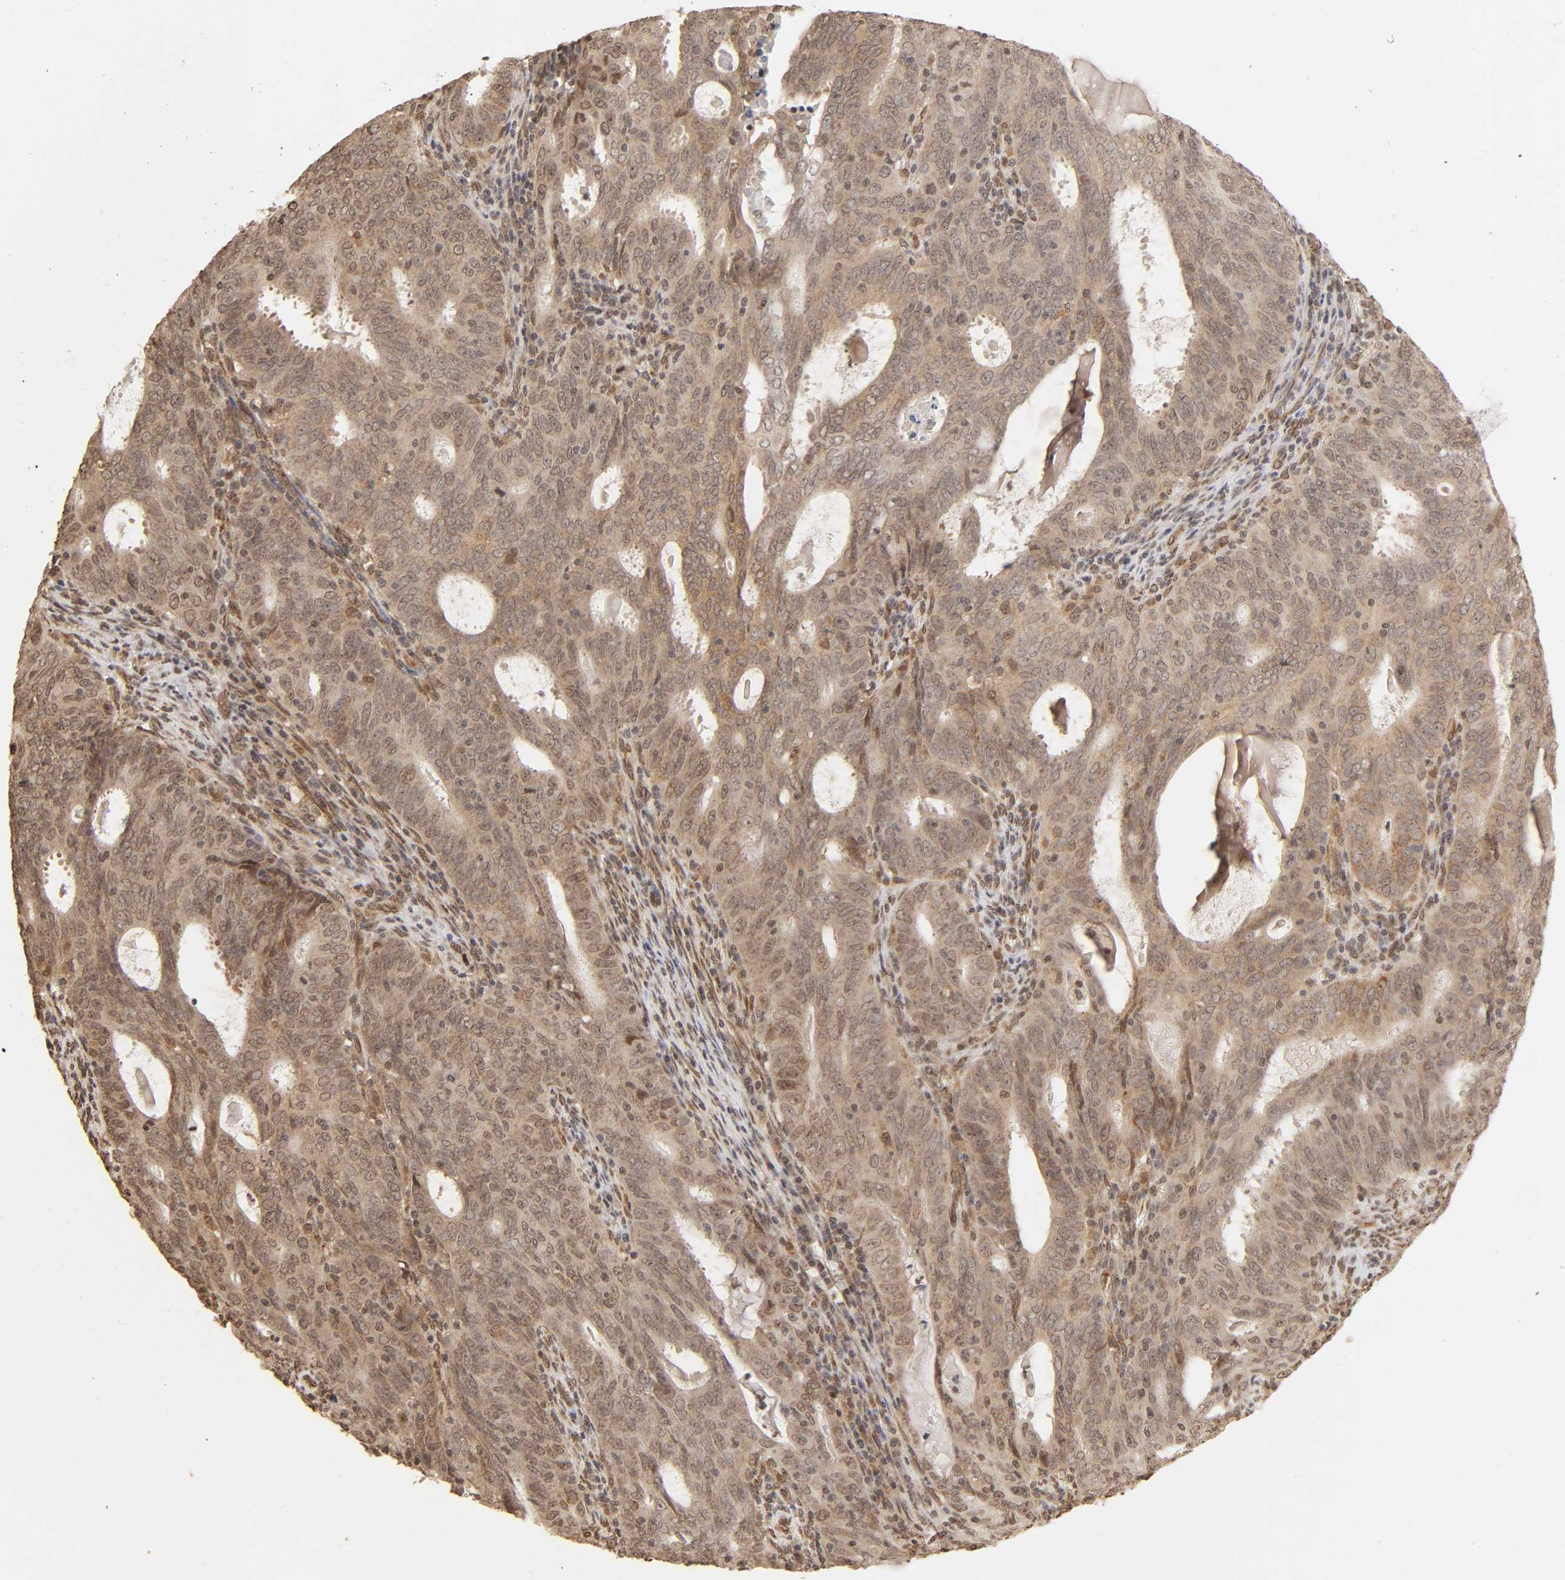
{"staining": {"intensity": "moderate", "quantity": ">75%", "location": "cytoplasmic/membranous,nuclear"}, "tissue": "cervical cancer", "cell_type": "Tumor cells", "image_type": "cancer", "snomed": [{"axis": "morphology", "description": "Adenocarcinoma, NOS"}, {"axis": "topography", "description": "Cervix"}], "caption": "Cervical cancer stained with a brown dye reveals moderate cytoplasmic/membranous and nuclear positive positivity in about >75% of tumor cells.", "gene": "MLLT6", "patient": {"sex": "female", "age": 44}}